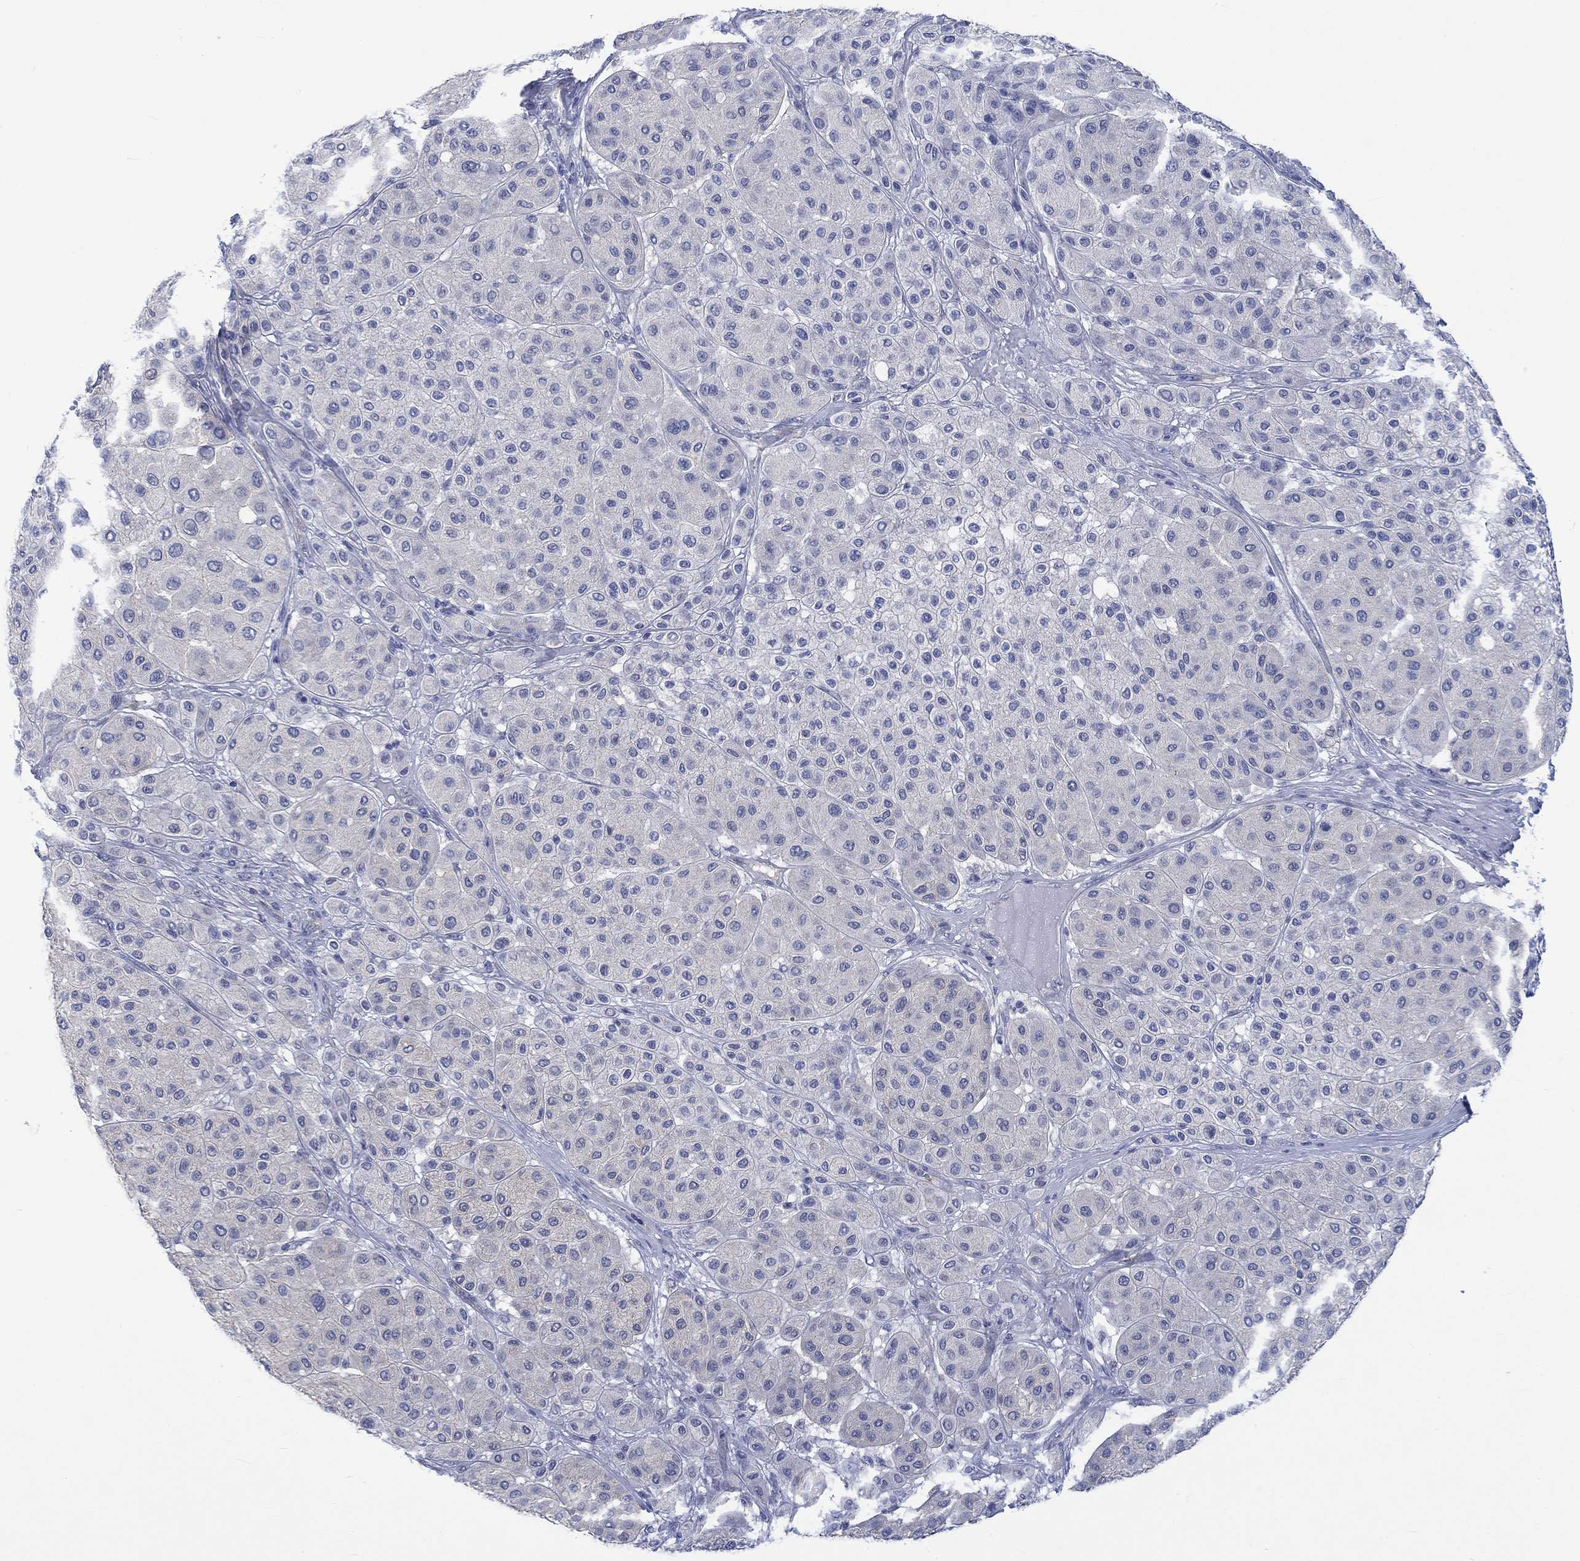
{"staining": {"intensity": "negative", "quantity": "none", "location": "none"}, "tissue": "melanoma", "cell_type": "Tumor cells", "image_type": "cancer", "snomed": [{"axis": "morphology", "description": "Malignant melanoma, Metastatic site"}, {"axis": "topography", "description": "Smooth muscle"}], "caption": "Tumor cells are negative for brown protein staining in melanoma. The staining is performed using DAB (3,3'-diaminobenzidine) brown chromogen with nuclei counter-stained in using hematoxylin.", "gene": "AGRP", "patient": {"sex": "male", "age": 41}}